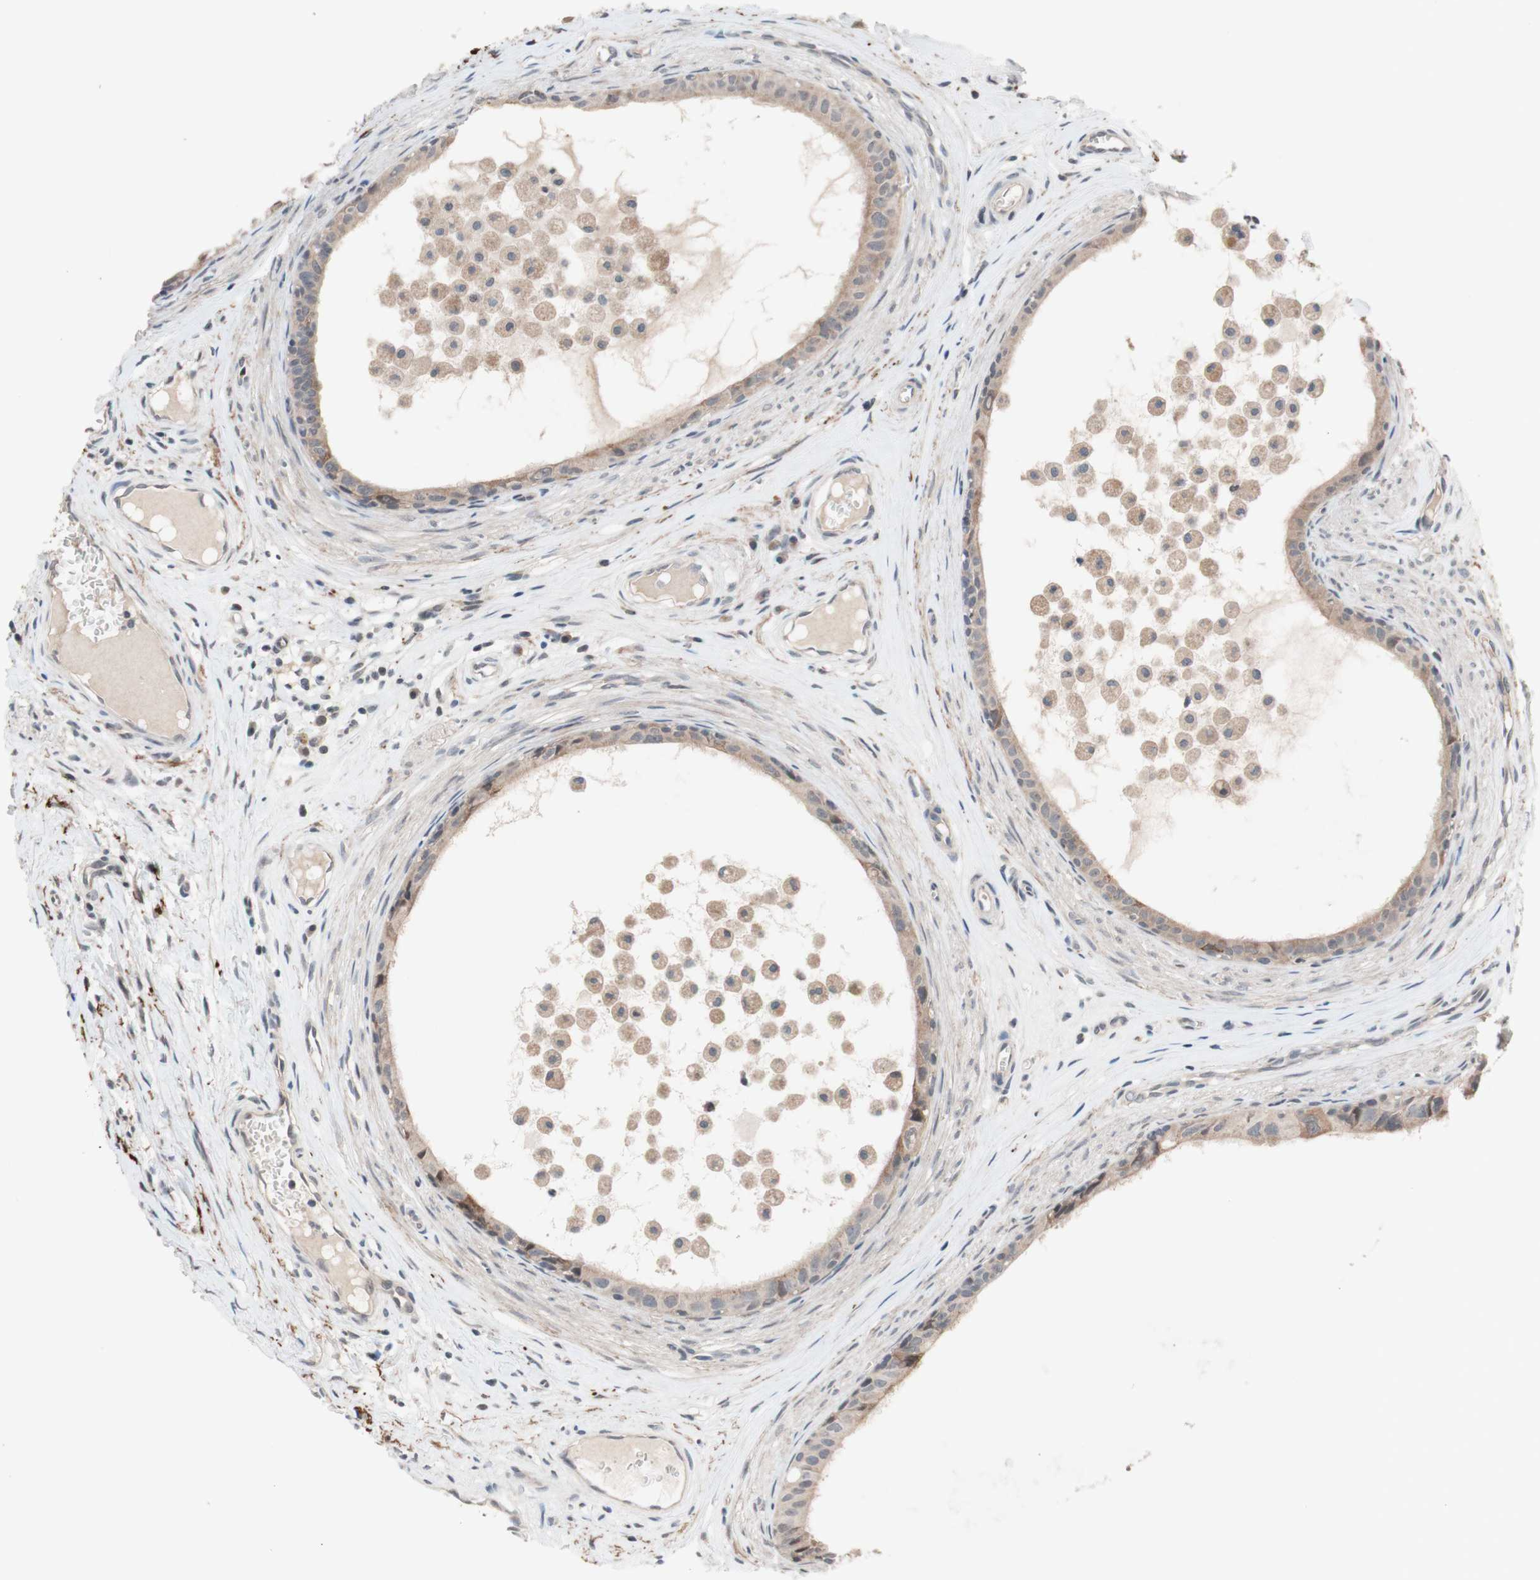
{"staining": {"intensity": "moderate", "quantity": ">75%", "location": "none"}, "tissue": "epididymis", "cell_type": "Glandular cells", "image_type": "normal", "snomed": [{"axis": "morphology", "description": "Normal tissue, NOS"}, {"axis": "morphology", "description": "Inflammation, NOS"}, {"axis": "topography", "description": "Epididymis"}], "caption": "Immunohistochemical staining of unremarkable human epididymis demonstrates >75% levels of moderate None protein expression in about >75% of glandular cells. (DAB (3,3'-diaminobenzidine) IHC, brown staining for protein, blue staining for nuclei).", "gene": "CD55", "patient": {"sex": "male", "age": 85}}